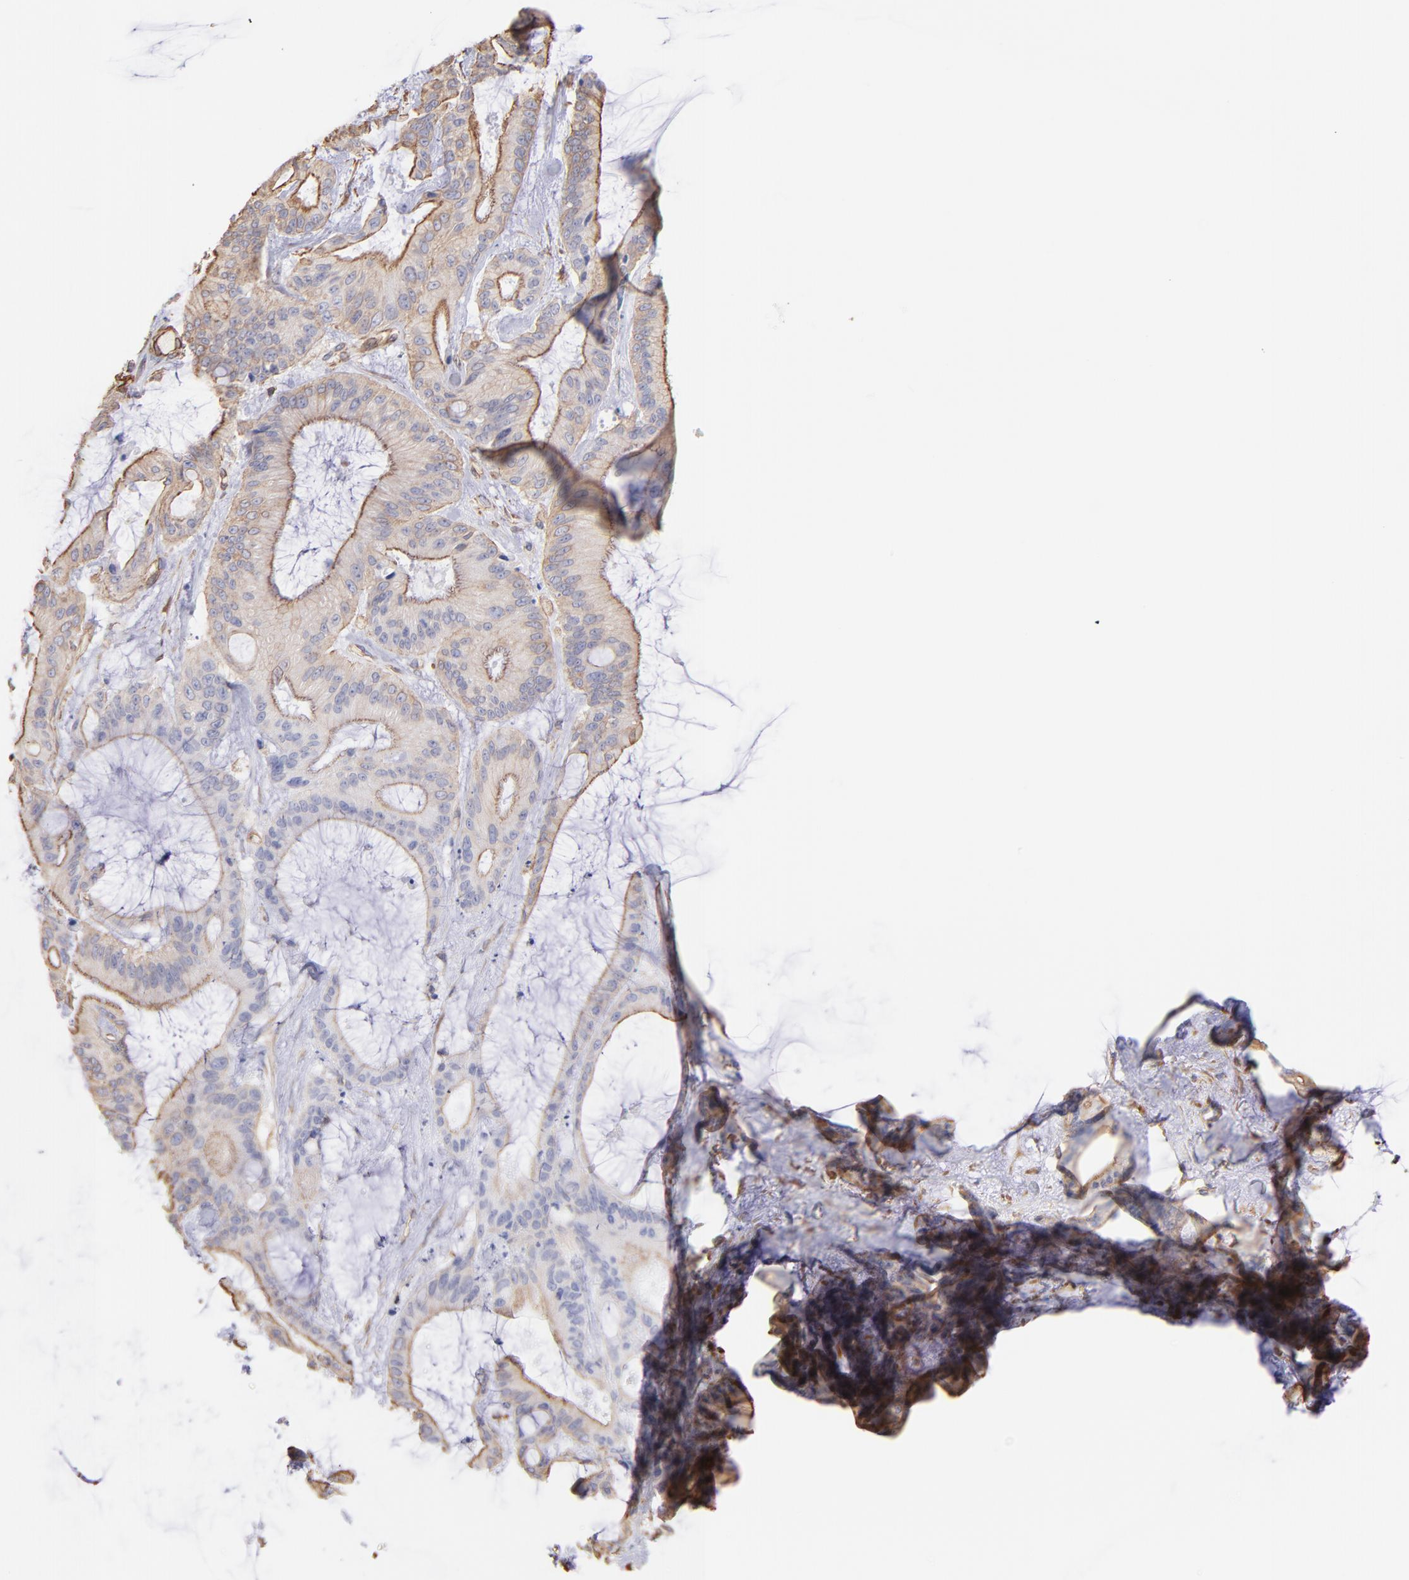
{"staining": {"intensity": "weak", "quantity": "25%-75%", "location": "cytoplasmic/membranous"}, "tissue": "liver cancer", "cell_type": "Tumor cells", "image_type": "cancer", "snomed": [{"axis": "morphology", "description": "Cholangiocarcinoma"}, {"axis": "topography", "description": "Liver"}], "caption": "This image exhibits immunohistochemistry (IHC) staining of human cholangiocarcinoma (liver), with low weak cytoplasmic/membranous expression in approximately 25%-75% of tumor cells.", "gene": "PLEC", "patient": {"sex": "female", "age": 73}}